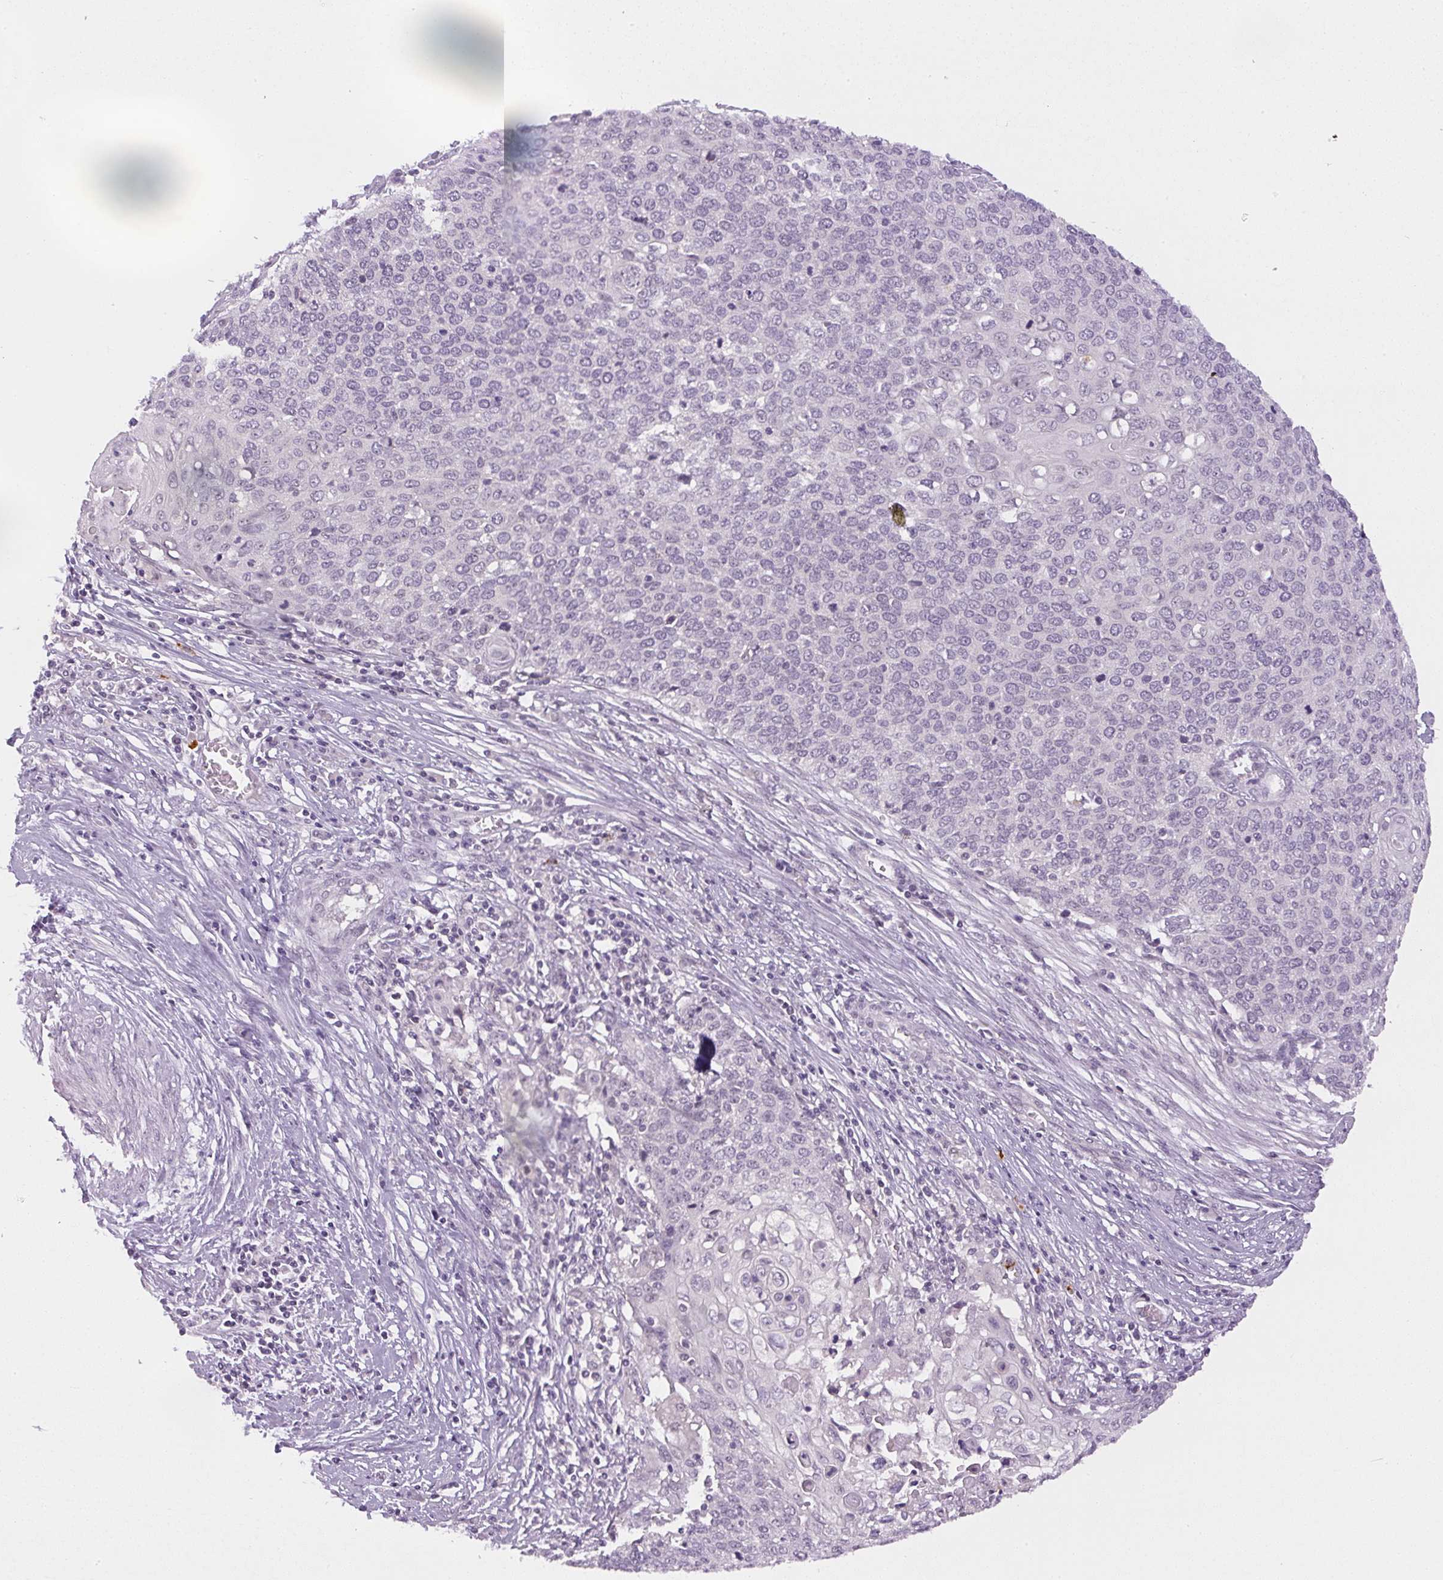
{"staining": {"intensity": "negative", "quantity": "none", "location": "none"}, "tissue": "cervical cancer", "cell_type": "Tumor cells", "image_type": "cancer", "snomed": [{"axis": "morphology", "description": "Squamous cell carcinoma, NOS"}, {"axis": "topography", "description": "Cervix"}], "caption": "Immunohistochemistry (IHC) of cervical cancer demonstrates no positivity in tumor cells.", "gene": "SGF29", "patient": {"sex": "female", "age": 39}}